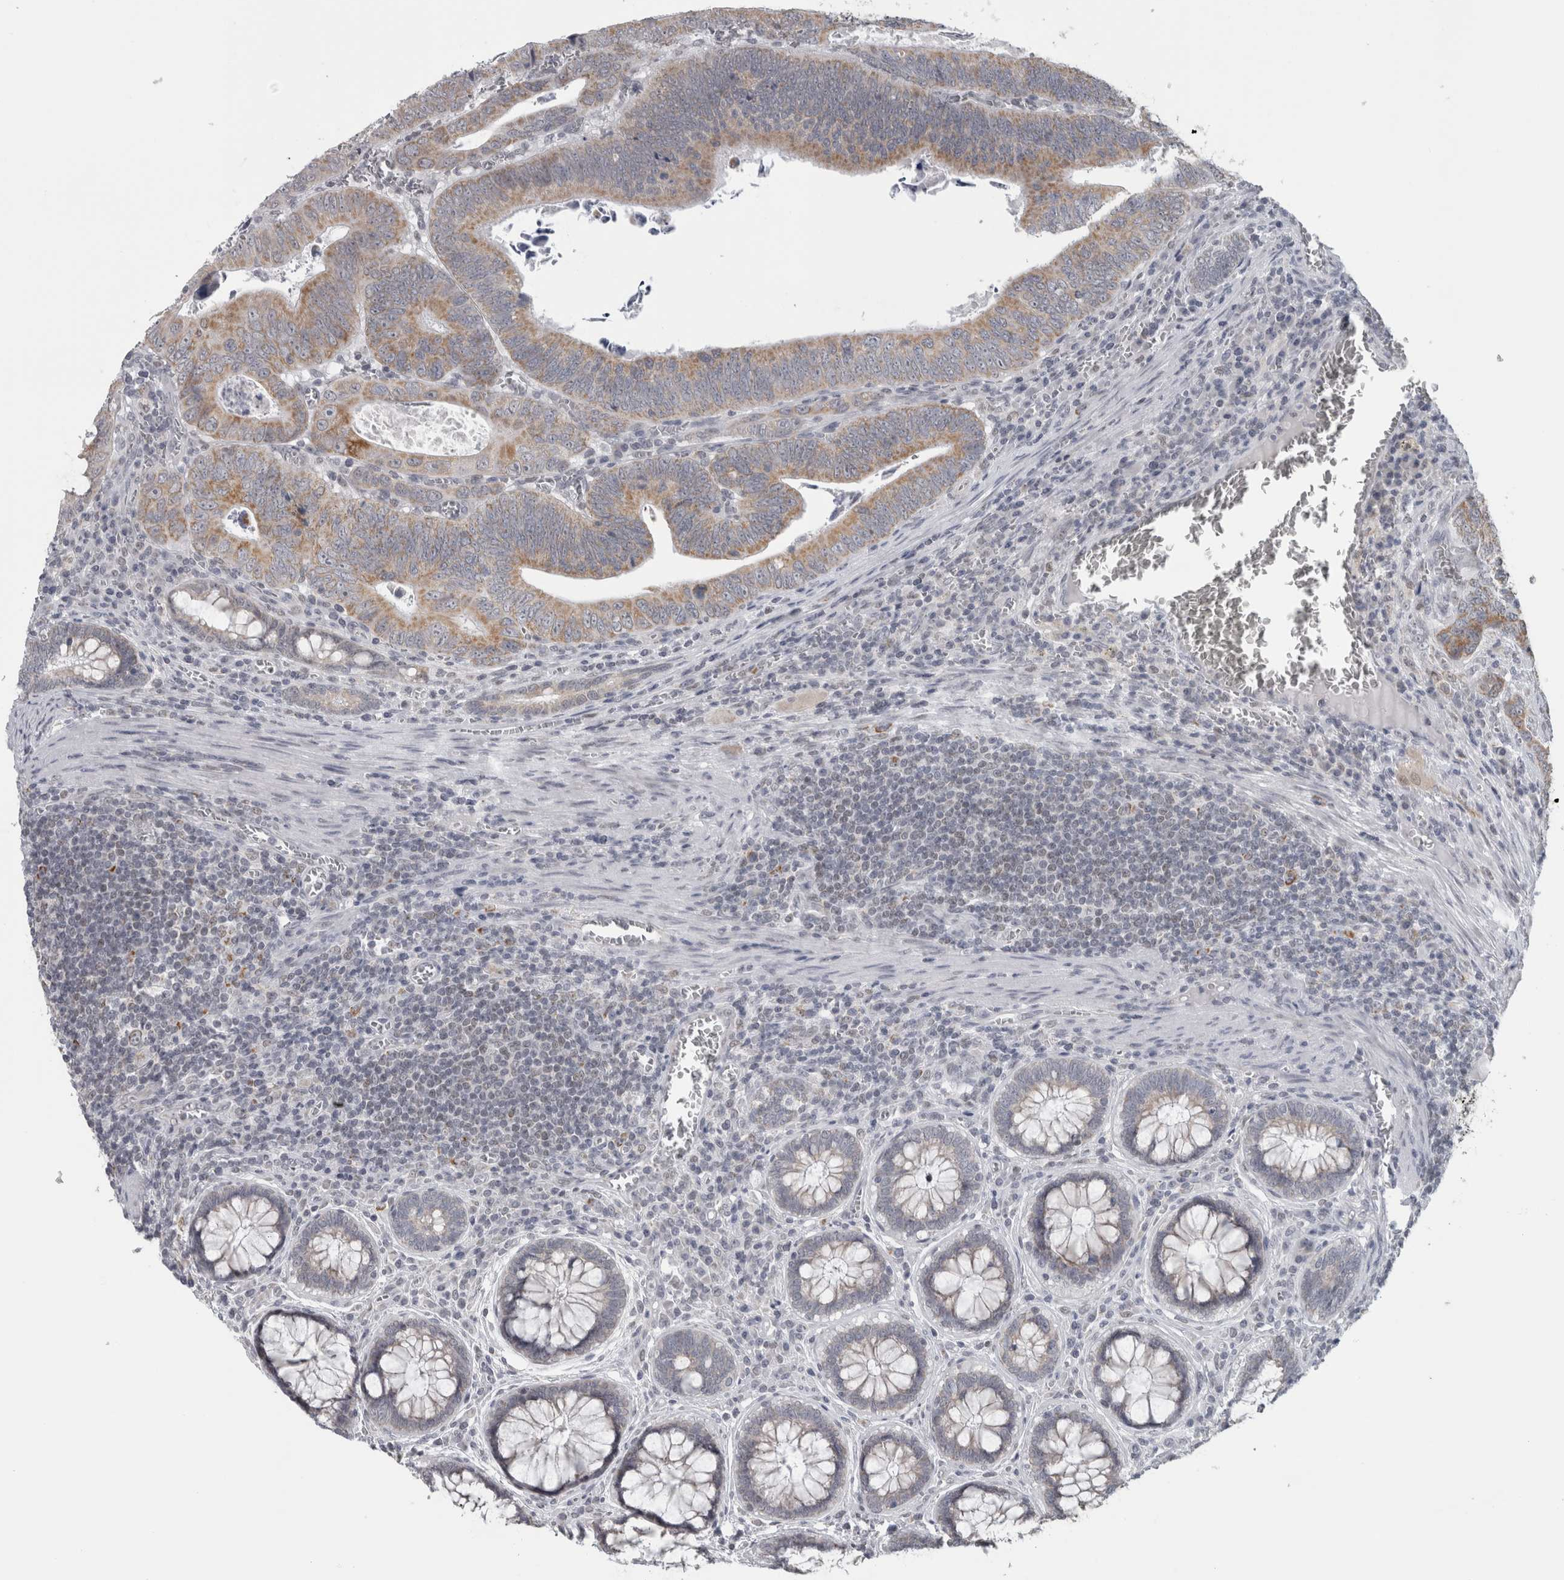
{"staining": {"intensity": "moderate", "quantity": ">75%", "location": "cytoplasmic/membranous"}, "tissue": "colorectal cancer", "cell_type": "Tumor cells", "image_type": "cancer", "snomed": [{"axis": "morphology", "description": "Inflammation, NOS"}, {"axis": "morphology", "description": "Adenocarcinoma, NOS"}, {"axis": "topography", "description": "Colon"}], "caption": "Protein analysis of colorectal adenocarcinoma tissue reveals moderate cytoplasmic/membranous positivity in approximately >75% of tumor cells.", "gene": "OR2K2", "patient": {"sex": "male", "age": 72}}